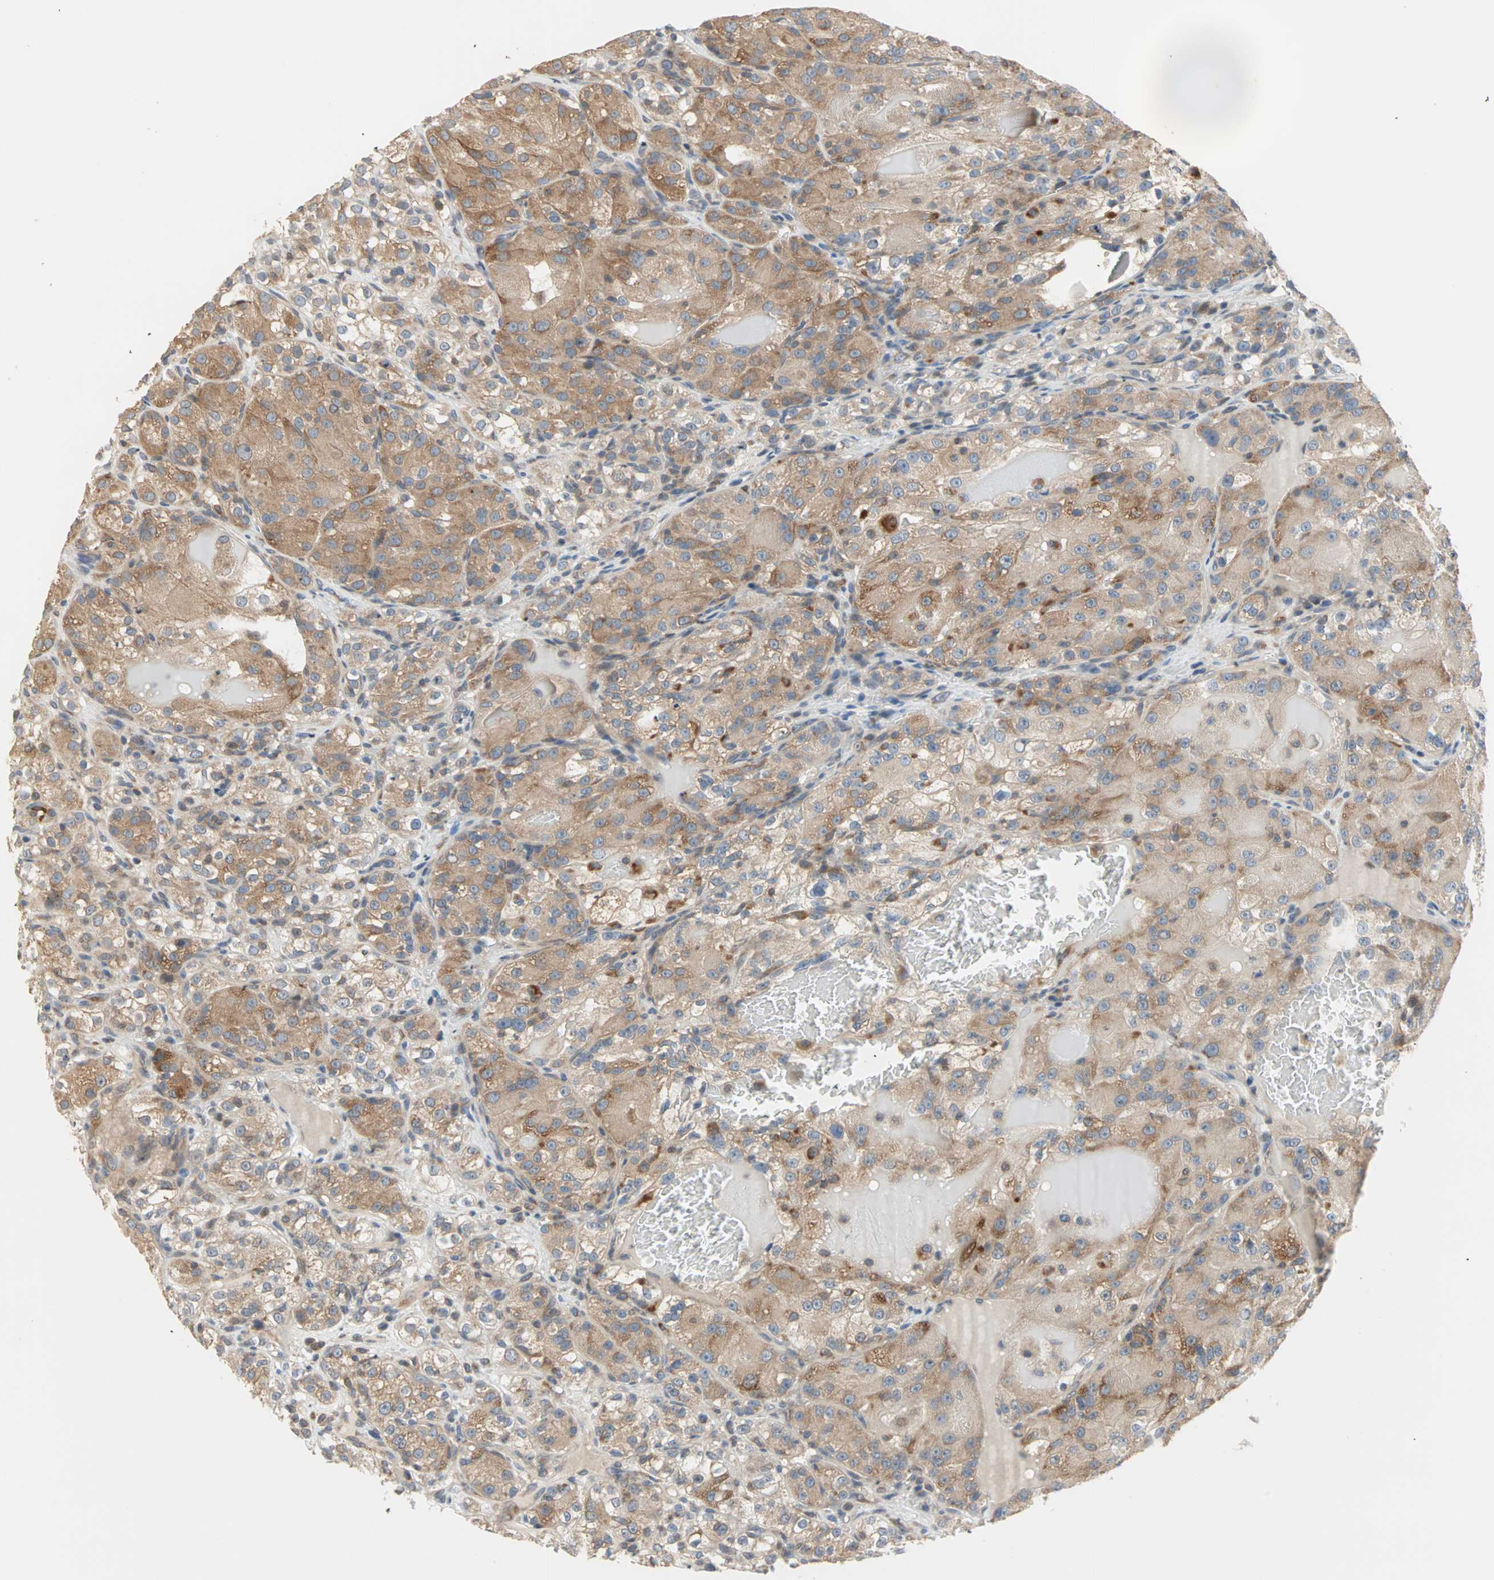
{"staining": {"intensity": "moderate", "quantity": ">75%", "location": "cytoplasmic/membranous"}, "tissue": "renal cancer", "cell_type": "Tumor cells", "image_type": "cancer", "snomed": [{"axis": "morphology", "description": "Normal tissue, NOS"}, {"axis": "morphology", "description": "Adenocarcinoma, NOS"}, {"axis": "topography", "description": "Kidney"}], "caption": "Moderate cytoplasmic/membranous expression is identified in approximately >75% of tumor cells in renal cancer.", "gene": "SAR1A", "patient": {"sex": "male", "age": 61}}